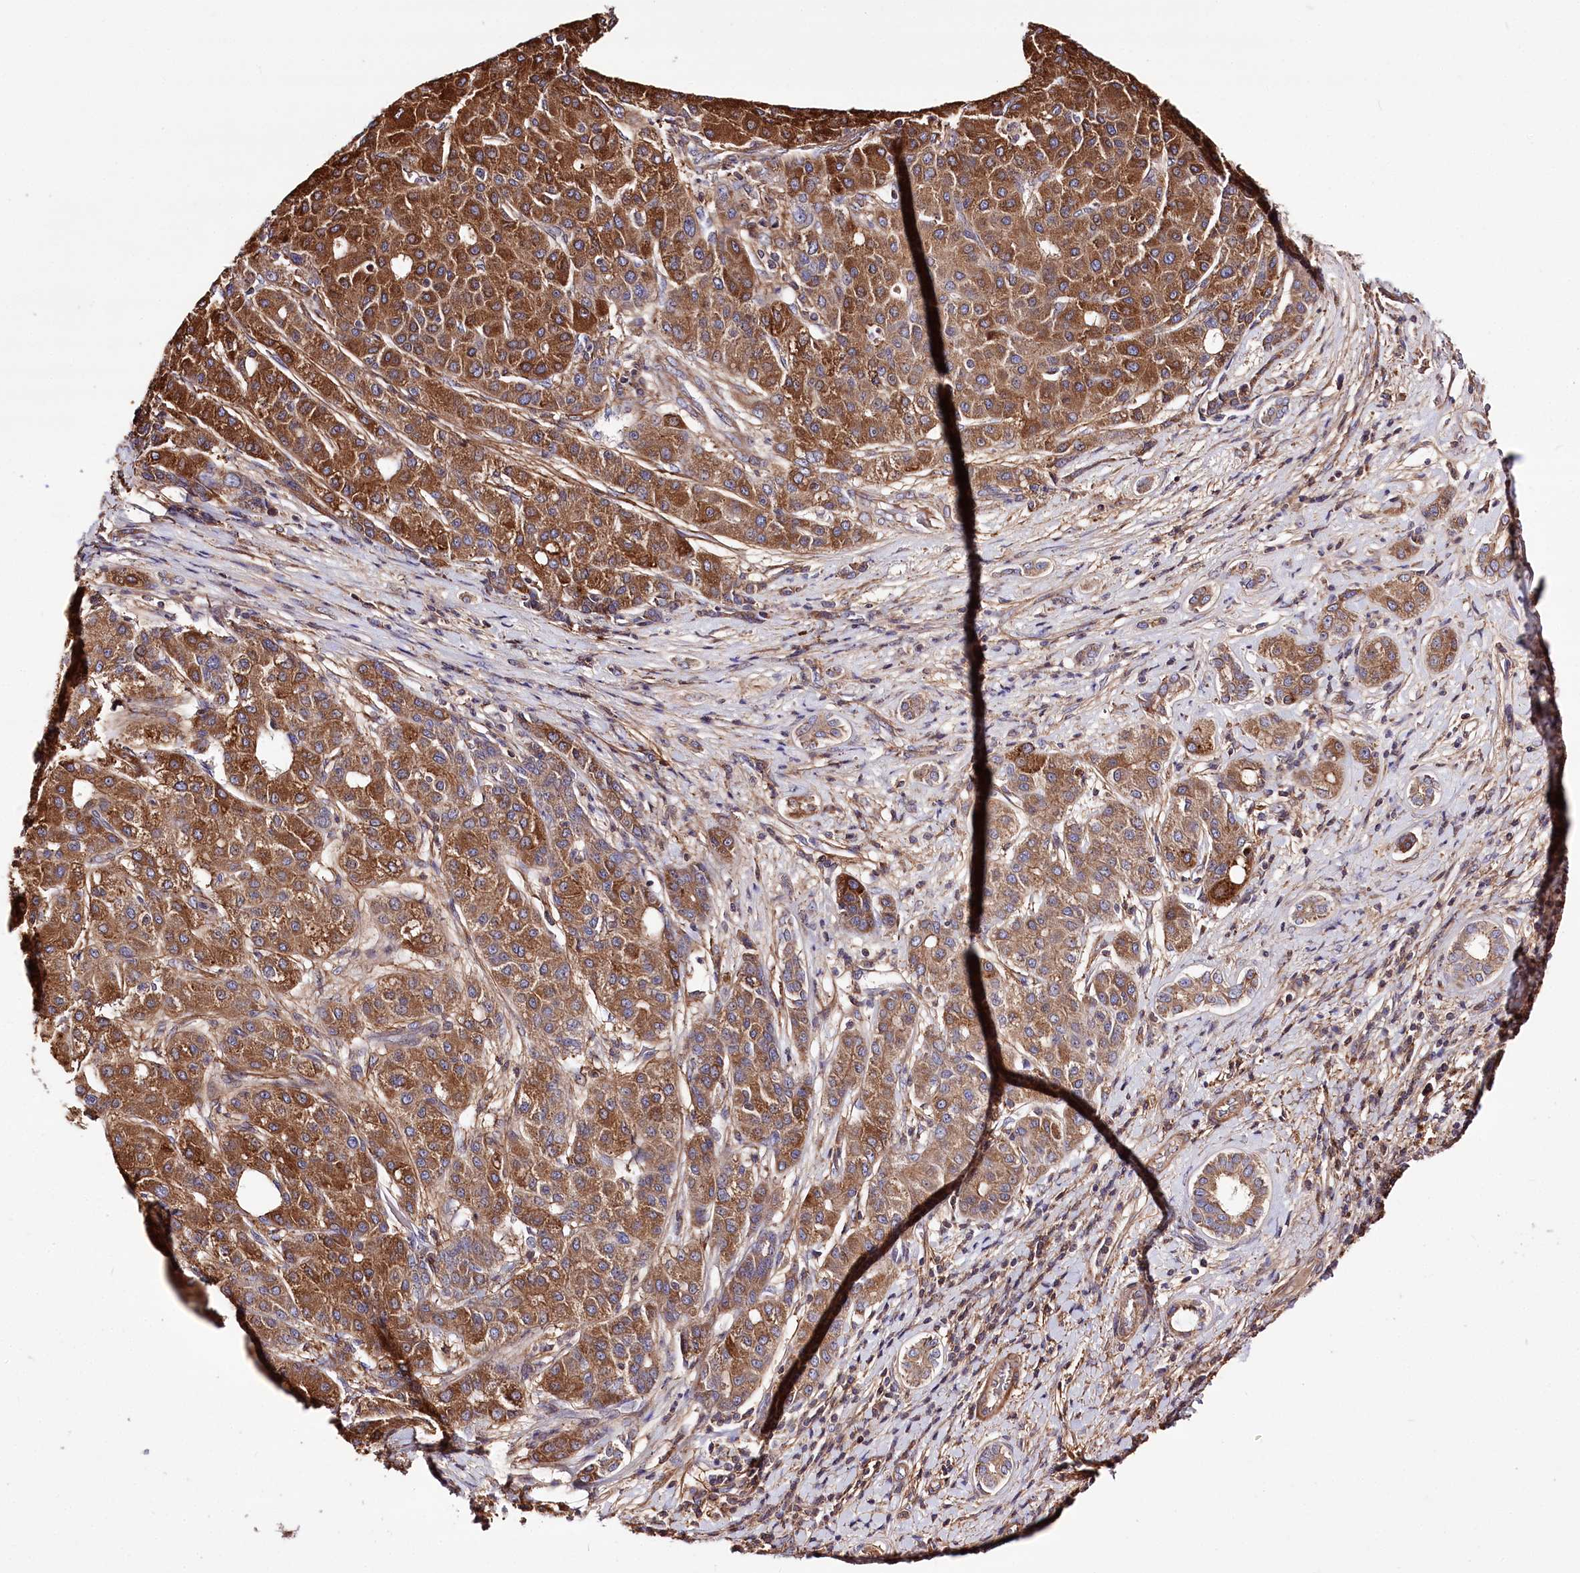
{"staining": {"intensity": "strong", "quantity": ">75%", "location": "cytoplasmic/membranous"}, "tissue": "liver cancer", "cell_type": "Tumor cells", "image_type": "cancer", "snomed": [{"axis": "morphology", "description": "Carcinoma, Hepatocellular, NOS"}, {"axis": "topography", "description": "Liver"}], "caption": "An immunohistochemistry (IHC) histopathology image of neoplastic tissue is shown. Protein staining in brown labels strong cytoplasmic/membranous positivity in liver cancer within tumor cells. (Stains: DAB in brown, nuclei in blue, Microscopy: brightfield microscopy at high magnification).", "gene": "WWC1", "patient": {"sex": "male", "age": 65}}